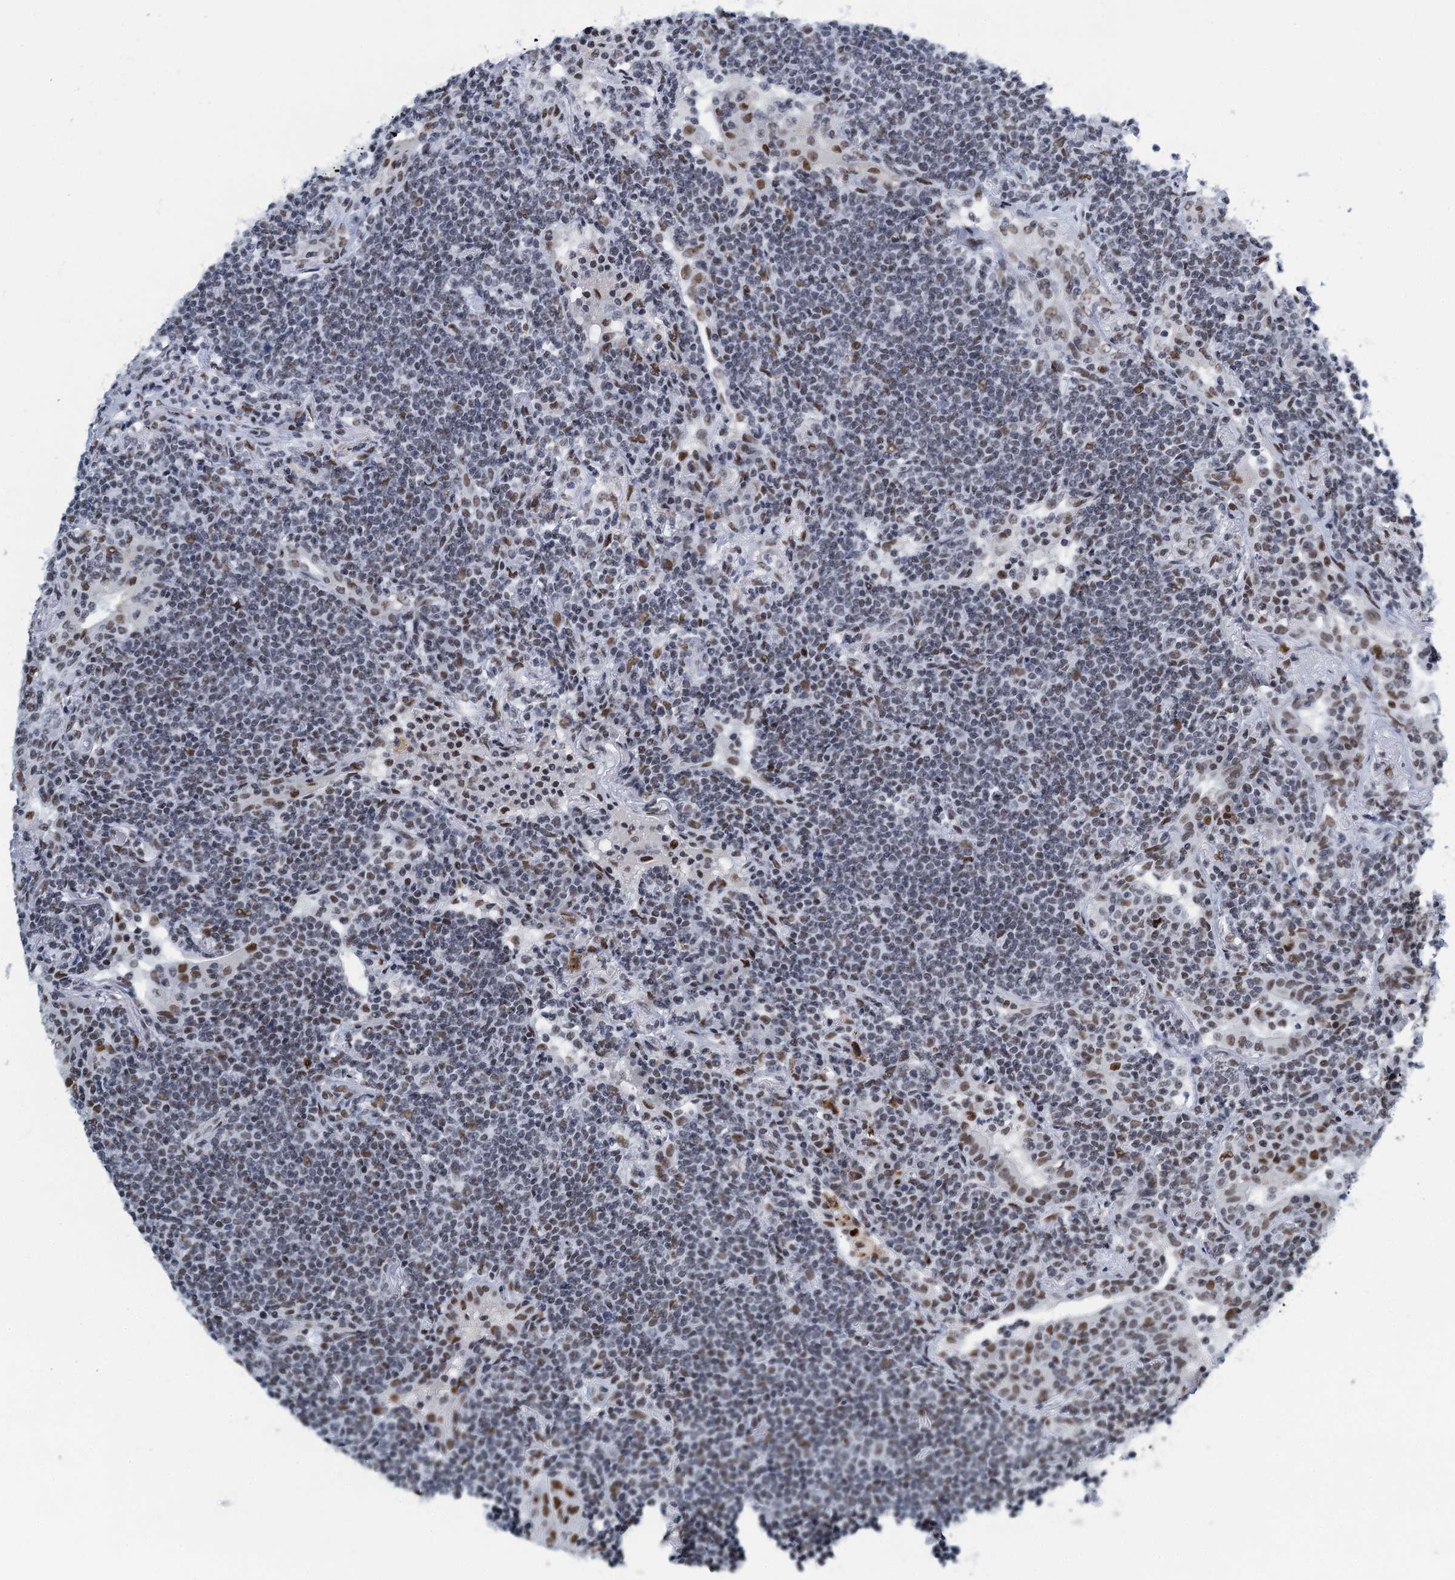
{"staining": {"intensity": "negative", "quantity": "none", "location": "none"}, "tissue": "lymphoma", "cell_type": "Tumor cells", "image_type": "cancer", "snomed": [{"axis": "morphology", "description": "Malignant lymphoma, non-Hodgkin's type, Low grade"}, {"axis": "topography", "description": "Lung"}], "caption": "Tumor cells are negative for brown protein staining in low-grade malignant lymphoma, non-Hodgkin's type.", "gene": "HNRNPUL2", "patient": {"sex": "female", "age": 71}}